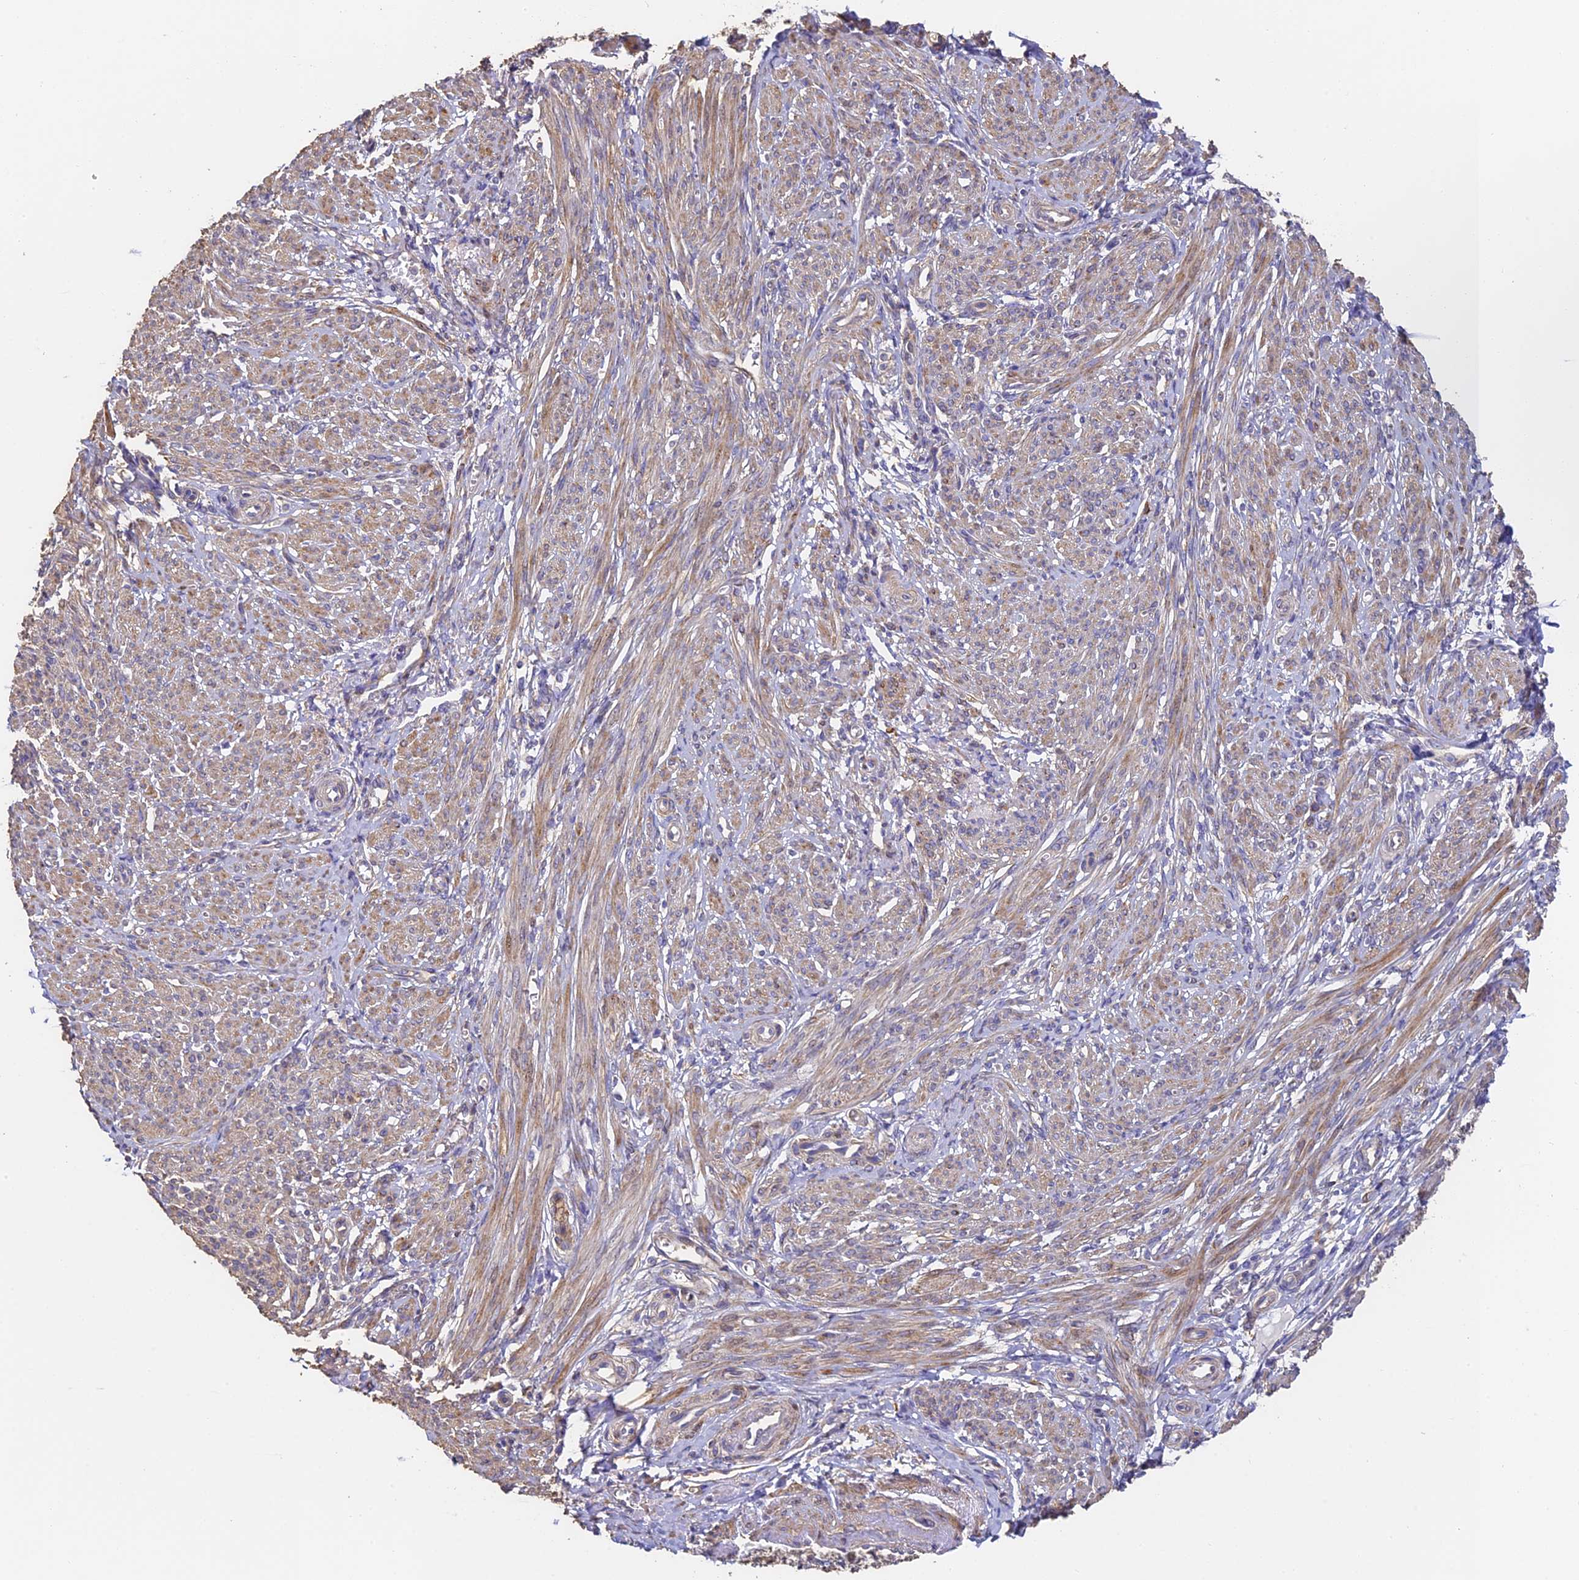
{"staining": {"intensity": "moderate", "quantity": "25%-75%", "location": "cytoplasmic/membranous"}, "tissue": "smooth muscle", "cell_type": "Smooth muscle cells", "image_type": "normal", "snomed": [{"axis": "morphology", "description": "Normal tissue, NOS"}, {"axis": "topography", "description": "Smooth muscle"}], "caption": "Protein staining exhibits moderate cytoplasmic/membranous expression in about 25%-75% of smooth muscle cells in normal smooth muscle. Ihc stains the protein of interest in brown and the nuclei are stained blue.", "gene": "SLC11A1", "patient": {"sex": "female", "age": 39}}